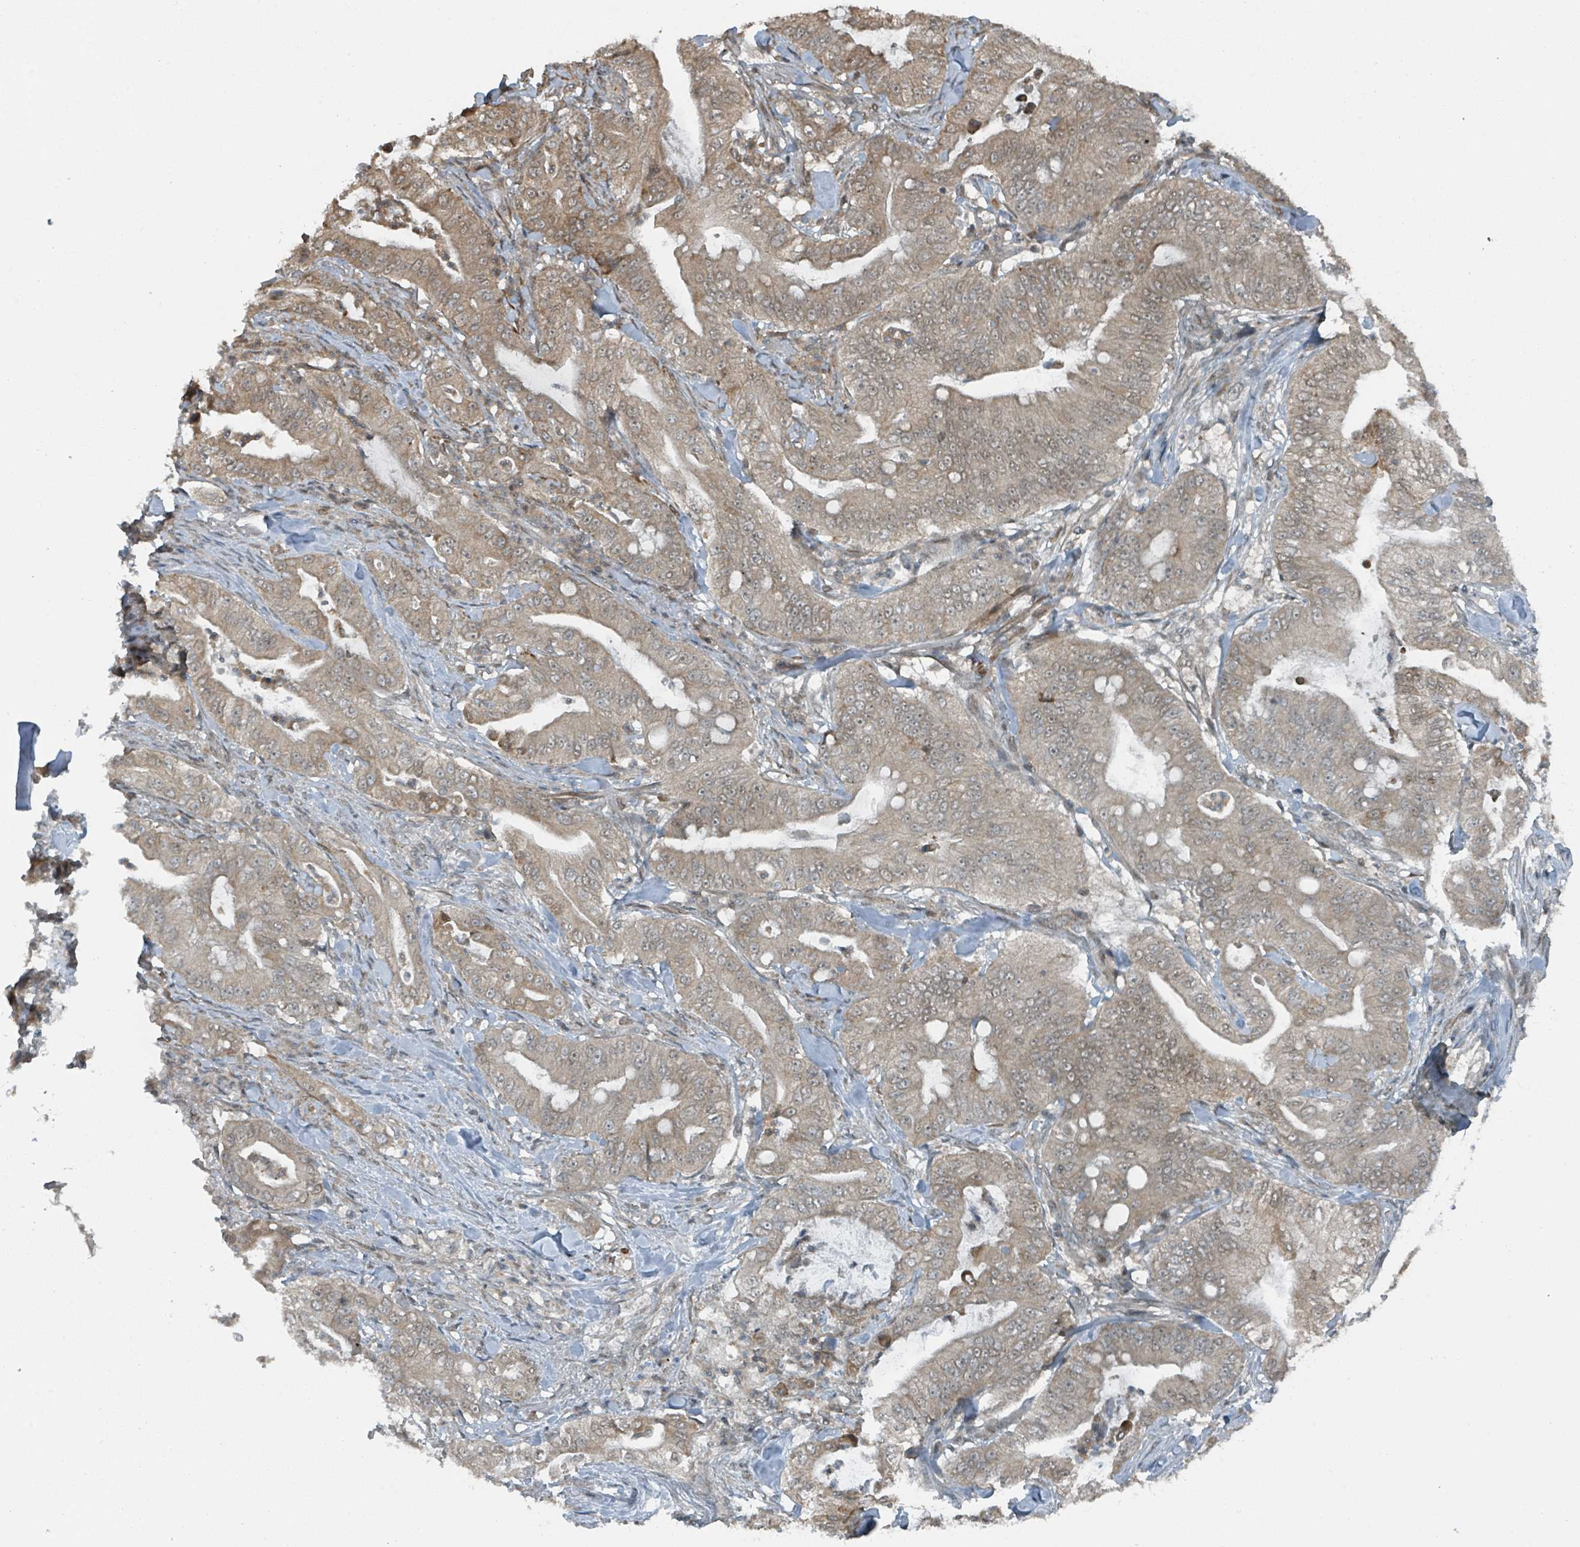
{"staining": {"intensity": "moderate", "quantity": ">75%", "location": "cytoplasmic/membranous,nuclear"}, "tissue": "pancreatic cancer", "cell_type": "Tumor cells", "image_type": "cancer", "snomed": [{"axis": "morphology", "description": "Adenocarcinoma, NOS"}, {"axis": "topography", "description": "Pancreas"}], "caption": "A brown stain labels moderate cytoplasmic/membranous and nuclear expression of a protein in human pancreatic cancer tumor cells. Using DAB (brown) and hematoxylin (blue) stains, captured at high magnification using brightfield microscopy.", "gene": "PHIP", "patient": {"sex": "male", "age": 71}}